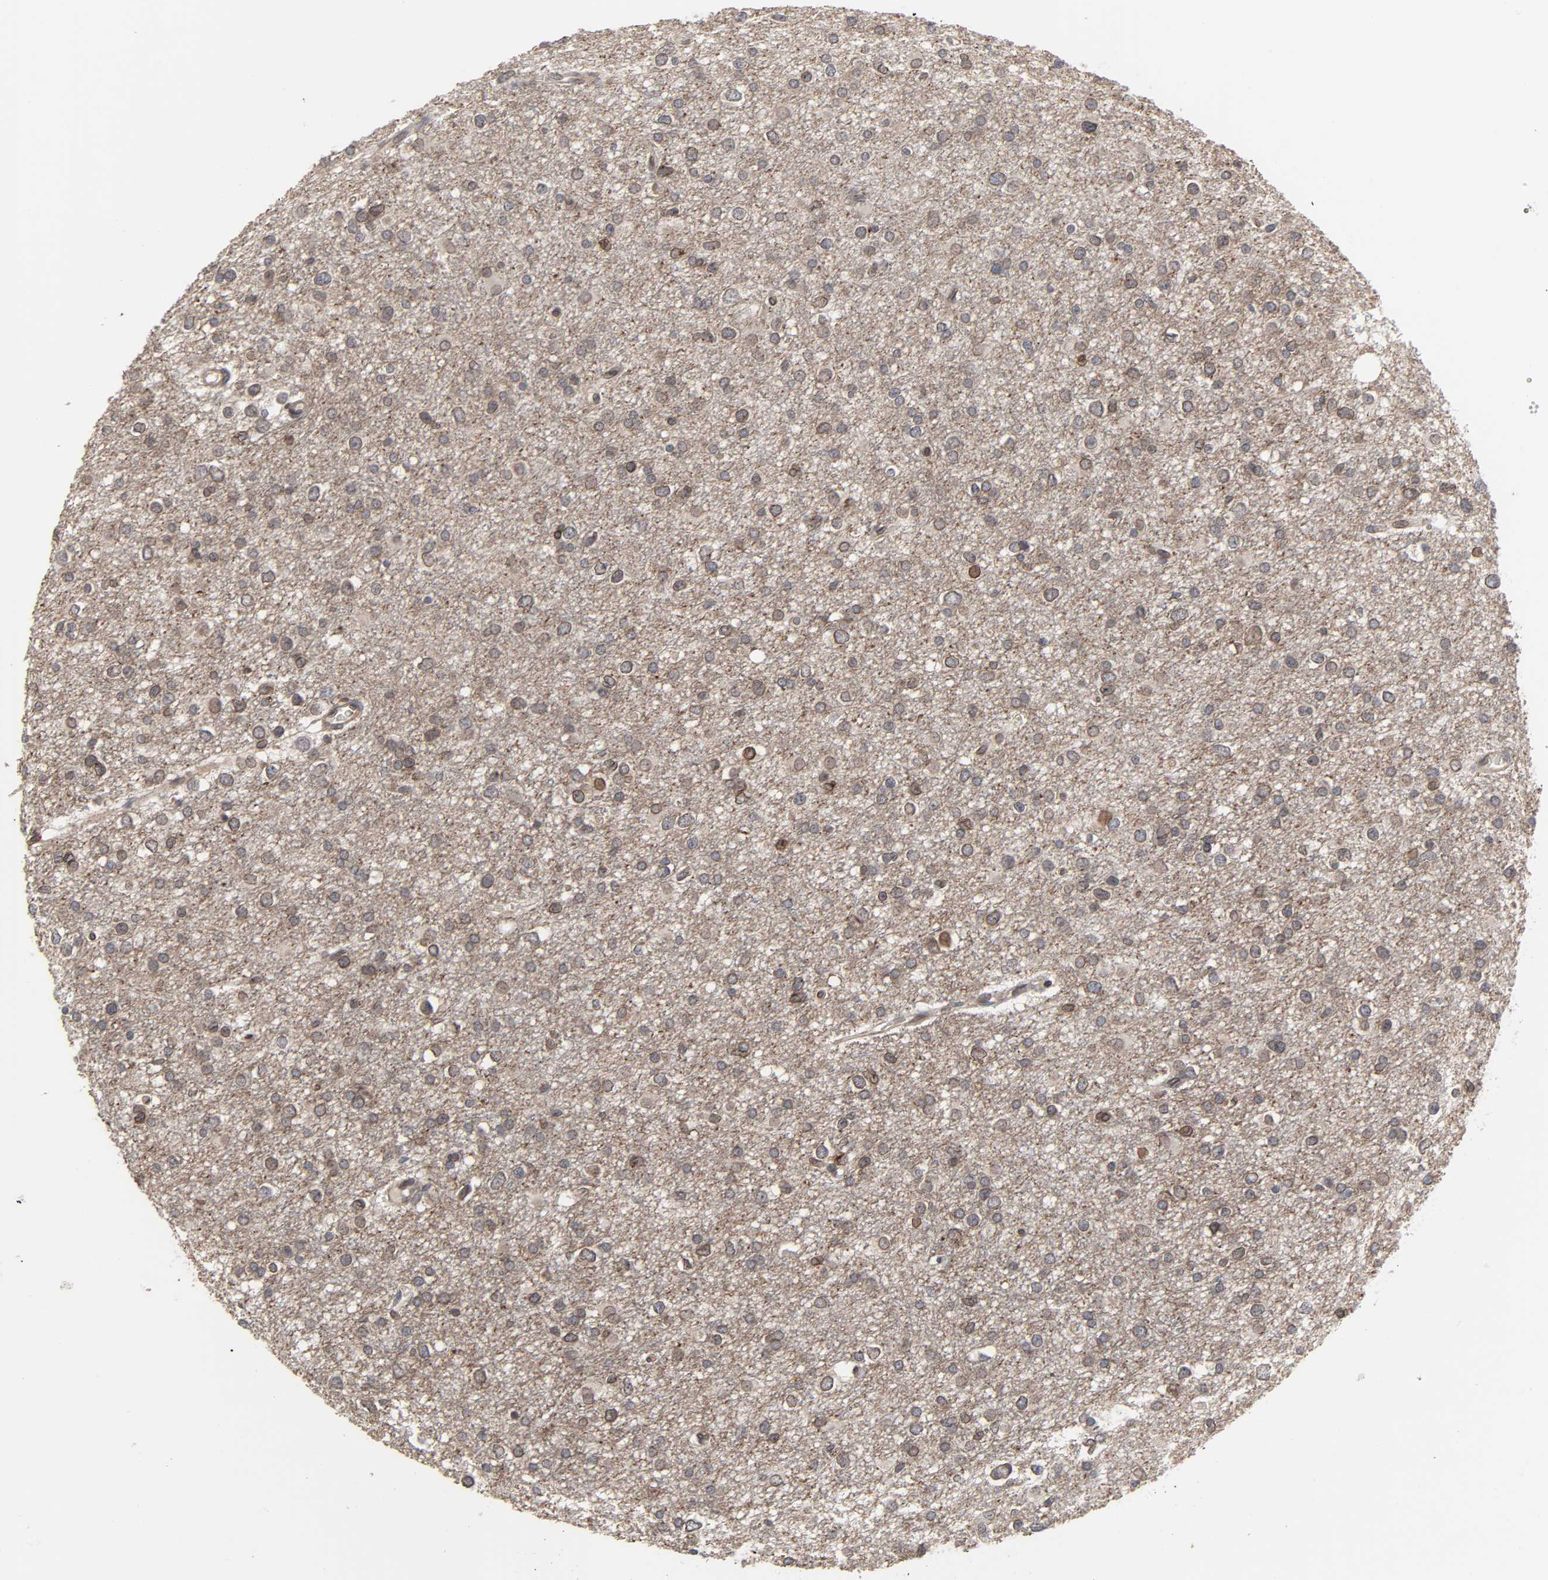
{"staining": {"intensity": "moderate", "quantity": ">75%", "location": "cytoplasmic/membranous,nuclear"}, "tissue": "glioma", "cell_type": "Tumor cells", "image_type": "cancer", "snomed": [{"axis": "morphology", "description": "Glioma, malignant, Low grade"}, {"axis": "topography", "description": "Brain"}], "caption": "A brown stain shows moderate cytoplasmic/membranous and nuclear expression of a protein in human glioma tumor cells. The staining was performed using DAB (3,3'-diaminobenzidine), with brown indicating positive protein expression. Nuclei are stained blue with hematoxylin.", "gene": "CCDC175", "patient": {"sex": "male", "age": 42}}